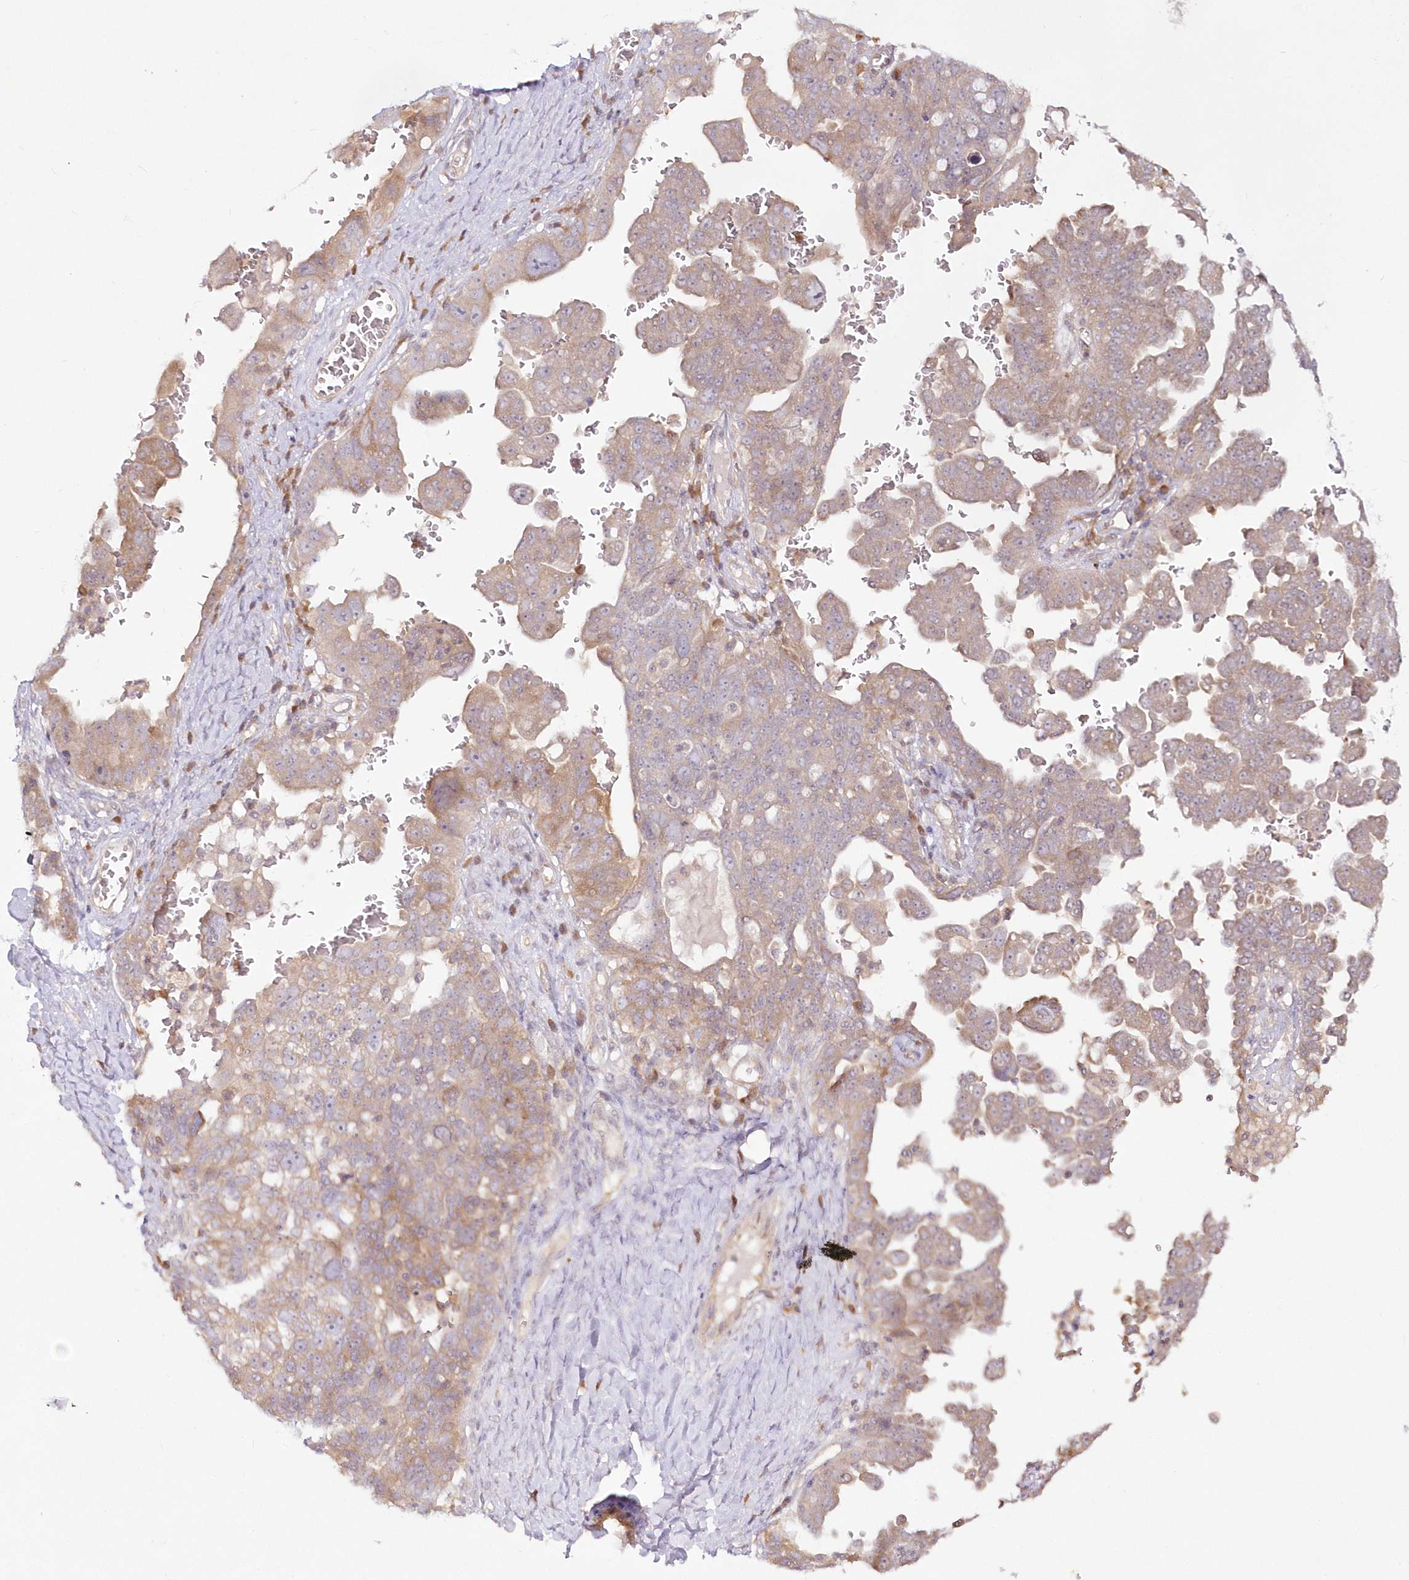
{"staining": {"intensity": "weak", "quantity": ">75%", "location": "cytoplasmic/membranous"}, "tissue": "ovarian cancer", "cell_type": "Tumor cells", "image_type": "cancer", "snomed": [{"axis": "morphology", "description": "Carcinoma, endometroid"}, {"axis": "topography", "description": "Ovary"}], "caption": "Human ovarian cancer stained for a protein (brown) shows weak cytoplasmic/membranous positive staining in about >75% of tumor cells.", "gene": "IPMK", "patient": {"sex": "female", "age": 62}}